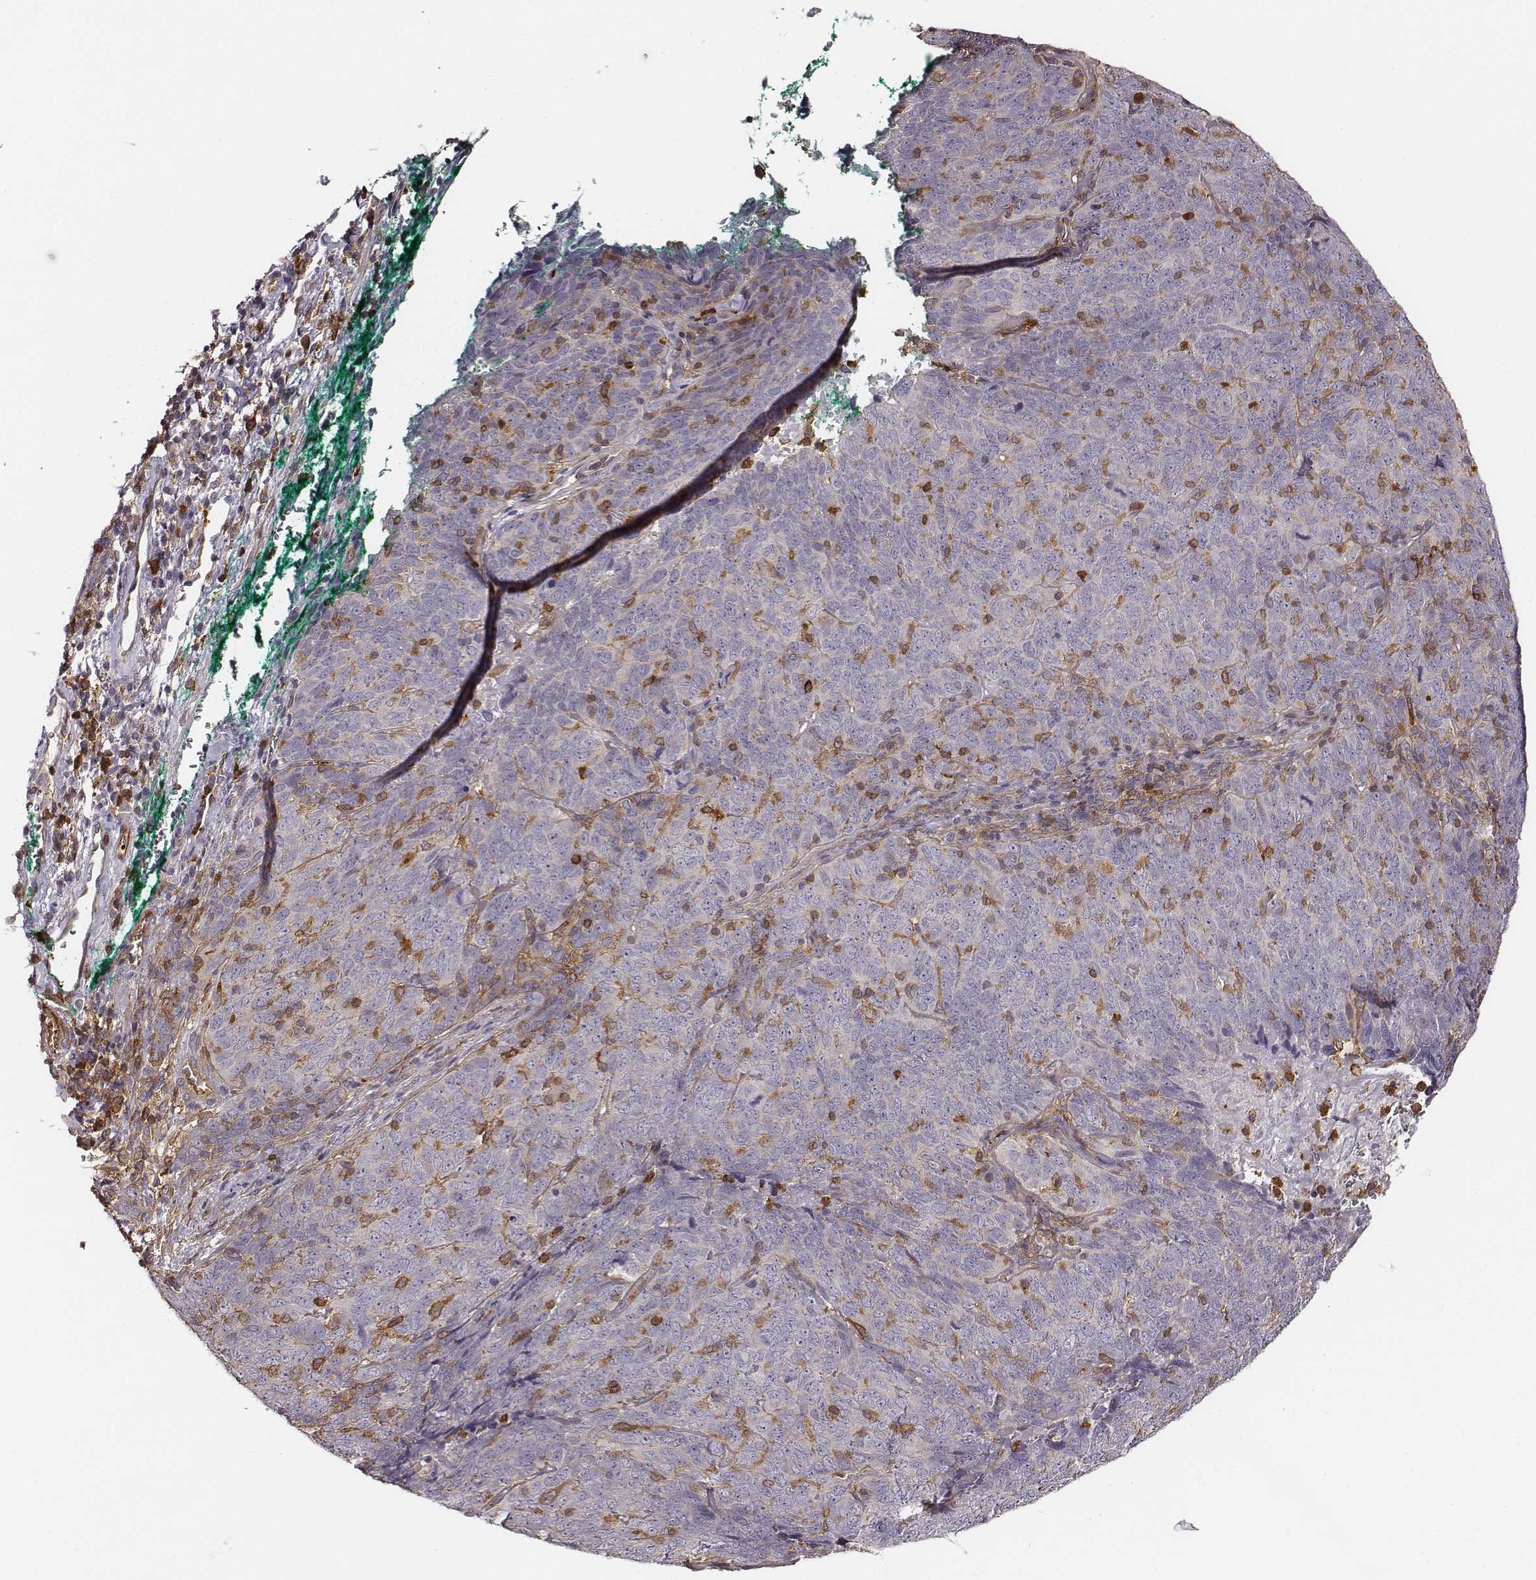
{"staining": {"intensity": "negative", "quantity": "none", "location": "none"}, "tissue": "skin cancer", "cell_type": "Tumor cells", "image_type": "cancer", "snomed": [{"axis": "morphology", "description": "Squamous cell carcinoma, NOS"}, {"axis": "topography", "description": "Skin"}, {"axis": "topography", "description": "Anal"}], "caption": "This is an immunohistochemistry image of skin cancer (squamous cell carcinoma). There is no positivity in tumor cells.", "gene": "ZYX", "patient": {"sex": "female", "age": 51}}